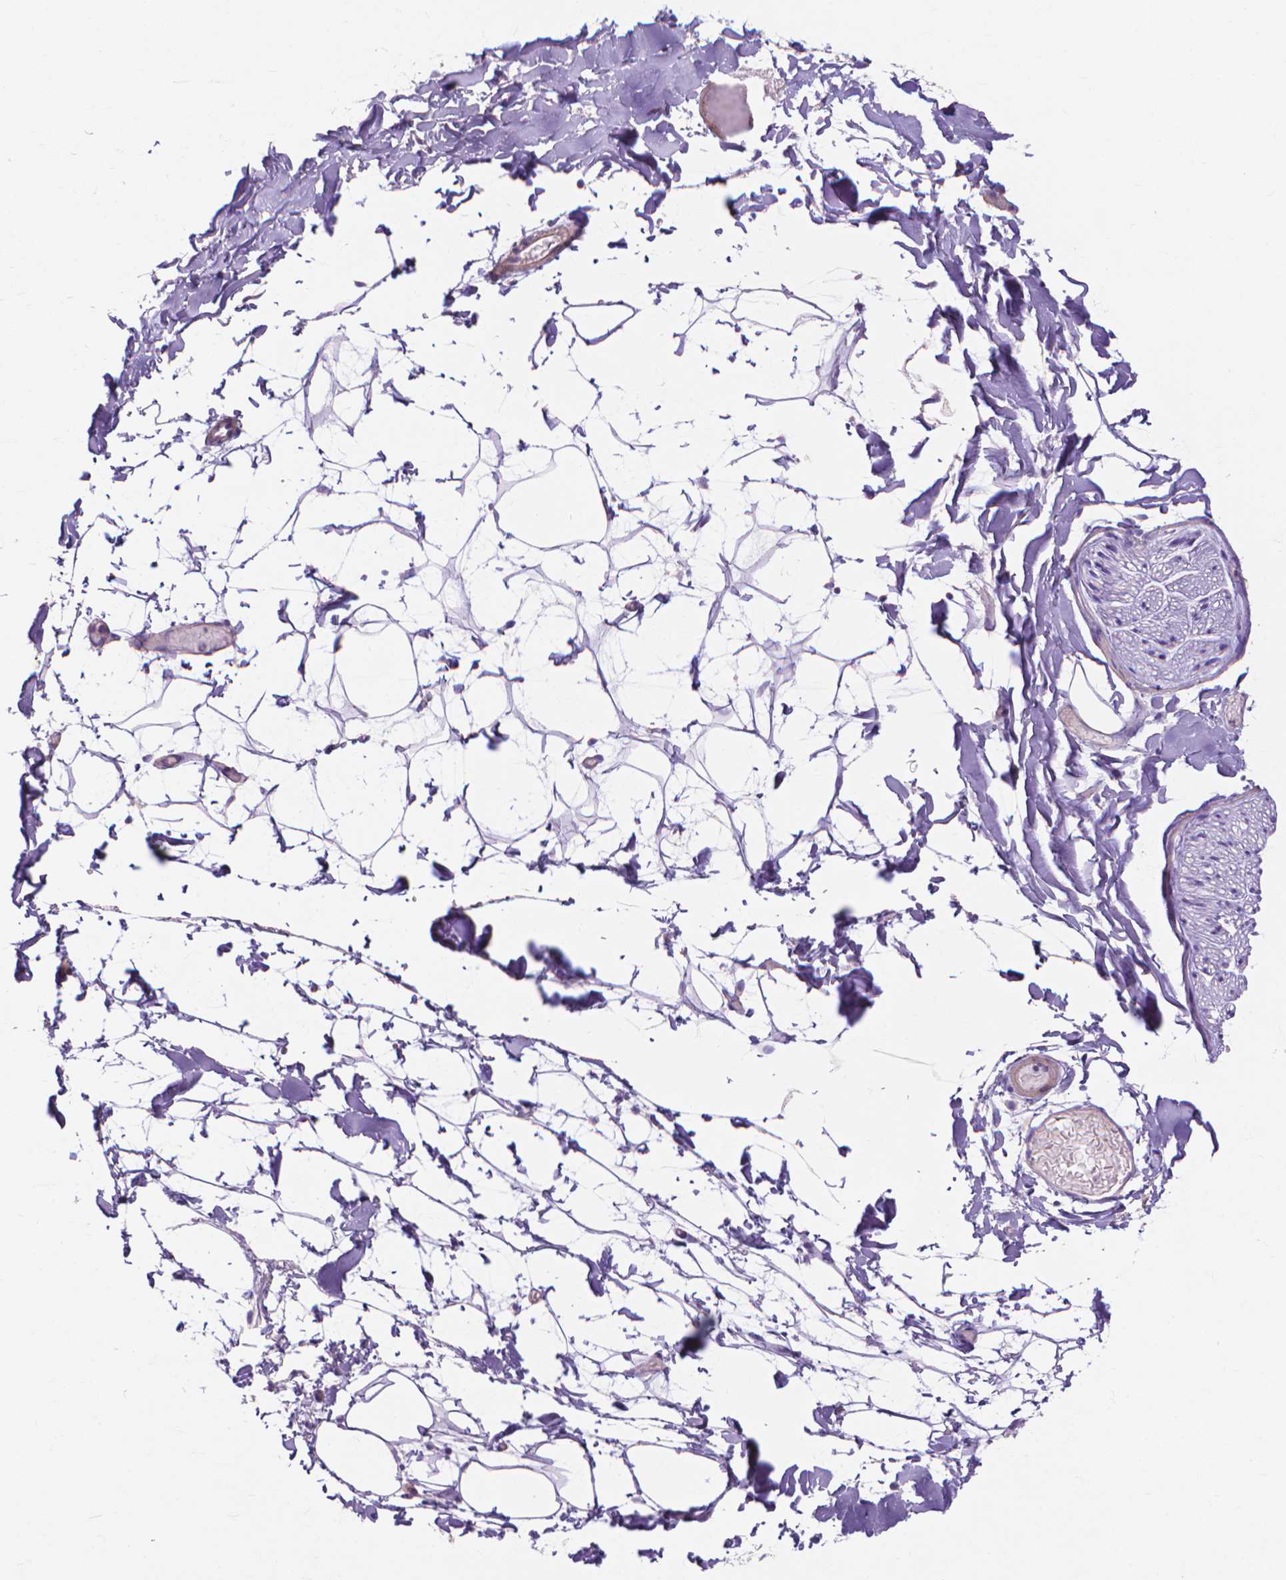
{"staining": {"intensity": "negative", "quantity": "none", "location": "none"}, "tissue": "adipose tissue", "cell_type": "Adipocytes", "image_type": "normal", "snomed": [{"axis": "morphology", "description": "Normal tissue, NOS"}, {"axis": "topography", "description": "Gallbladder"}, {"axis": "topography", "description": "Peripheral nerve tissue"}], "caption": "Immunohistochemistry (IHC) of benign adipose tissue exhibits no positivity in adipocytes.", "gene": "MBLAC1", "patient": {"sex": "female", "age": 45}}